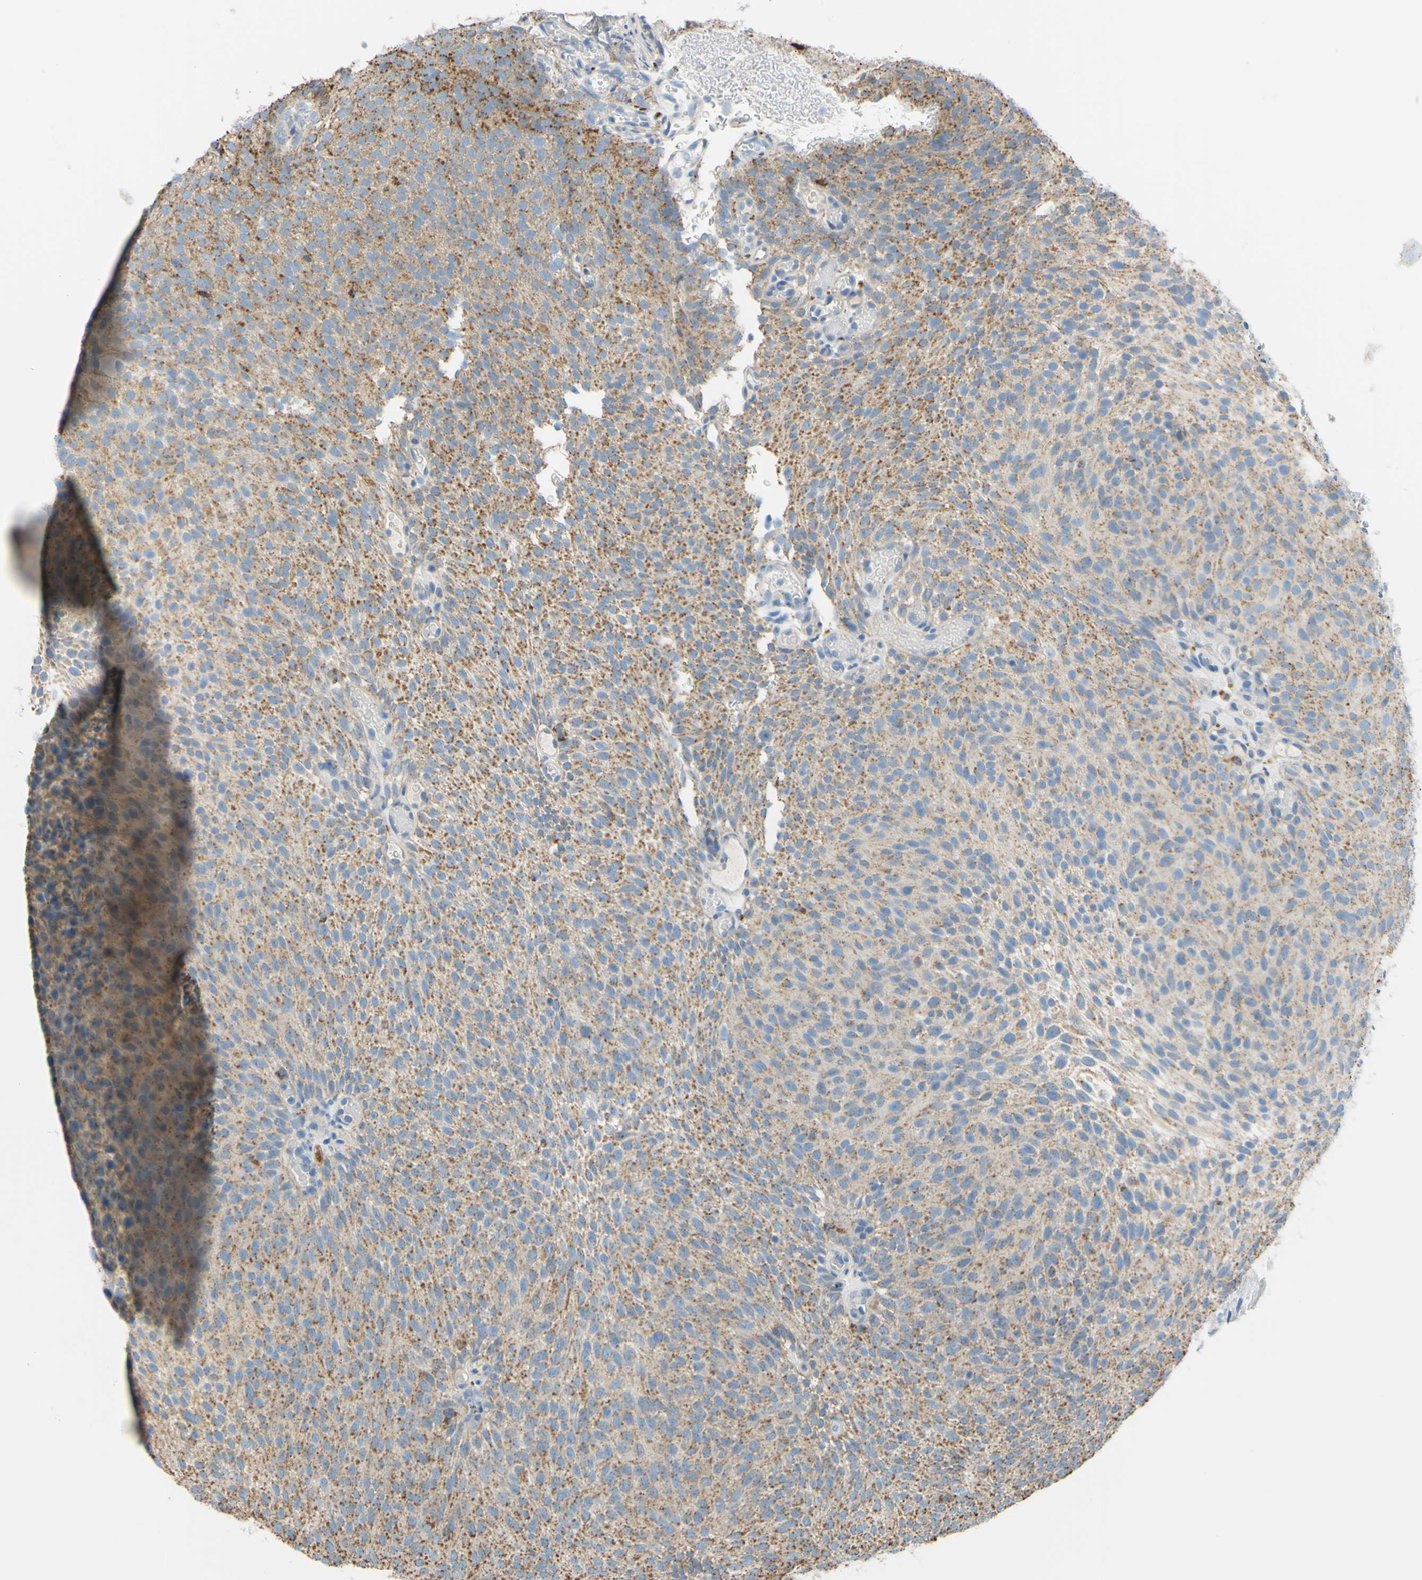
{"staining": {"intensity": "moderate", "quantity": ">75%", "location": "cytoplasmic/membranous"}, "tissue": "urothelial cancer", "cell_type": "Tumor cells", "image_type": "cancer", "snomed": [{"axis": "morphology", "description": "Urothelial carcinoma, Low grade"}, {"axis": "topography", "description": "Urinary bladder"}], "caption": "High-power microscopy captured an immunohistochemistry (IHC) histopathology image of low-grade urothelial carcinoma, revealing moderate cytoplasmic/membranous positivity in approximately >75% of tumor cells.", "gene": "CTSD", "patient": {"sex": "male", "age": 78}}